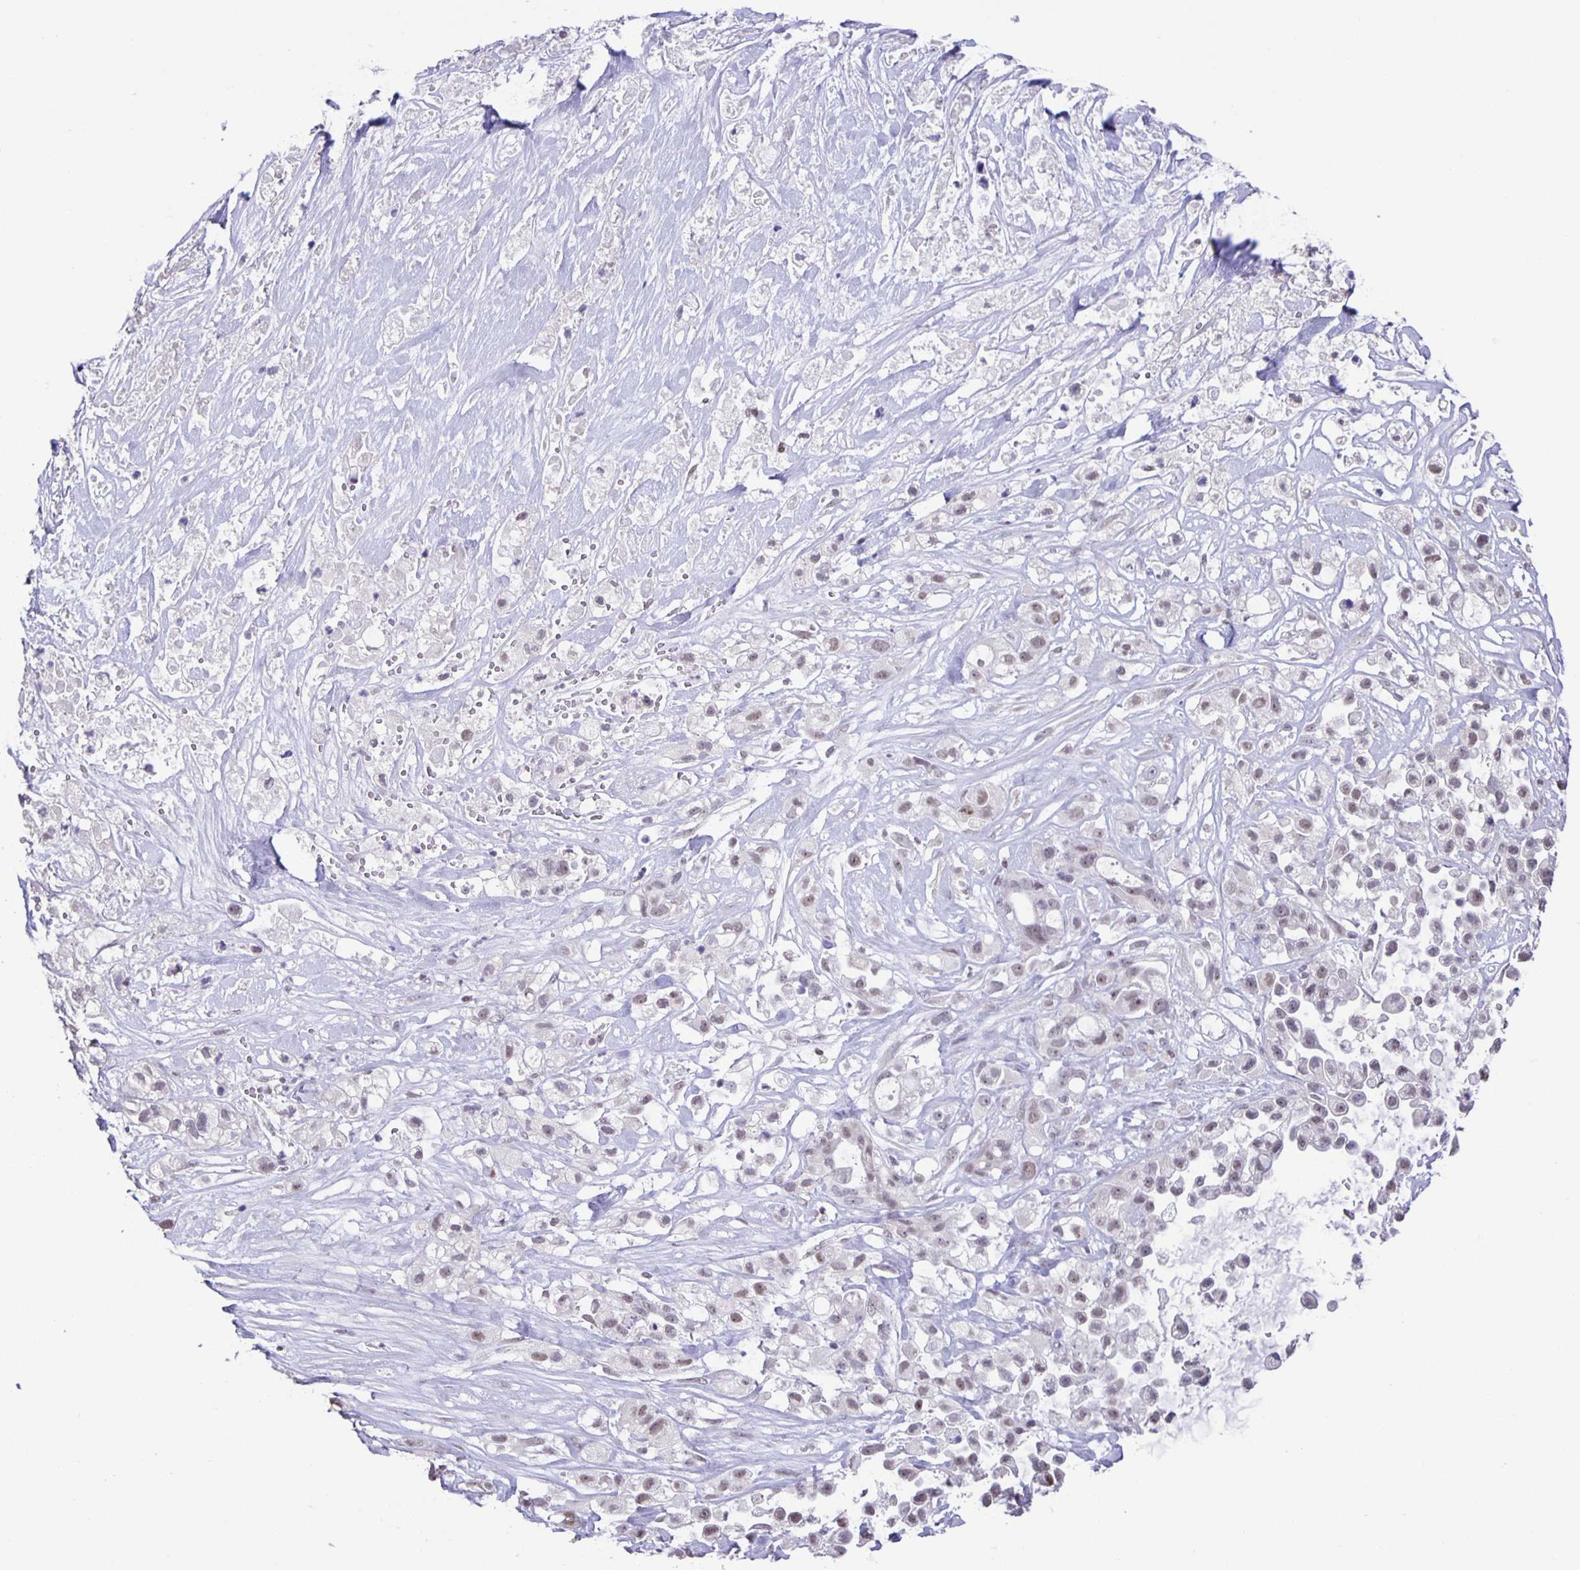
{"staining": {"intensity": "weak", "quantity": "<25%", "location": "nuclear"}, "tissue": "pancreatic cancer", "cell_type": "Tumor cells", "image_type": "cancer", "snomed": [{"axis": "morphology", "description": "Adenocarcinoma, NOS"}, {"axis": "topography", "description": "Pancreas"}], "caption": "DAB immunohistochemical staining of human pancreatic cancer (adenocarcinoma) exhibits no significant expression in tumor cells.", "gene": "PHRF1", "patient": {"sex": "male", "age": 44}}